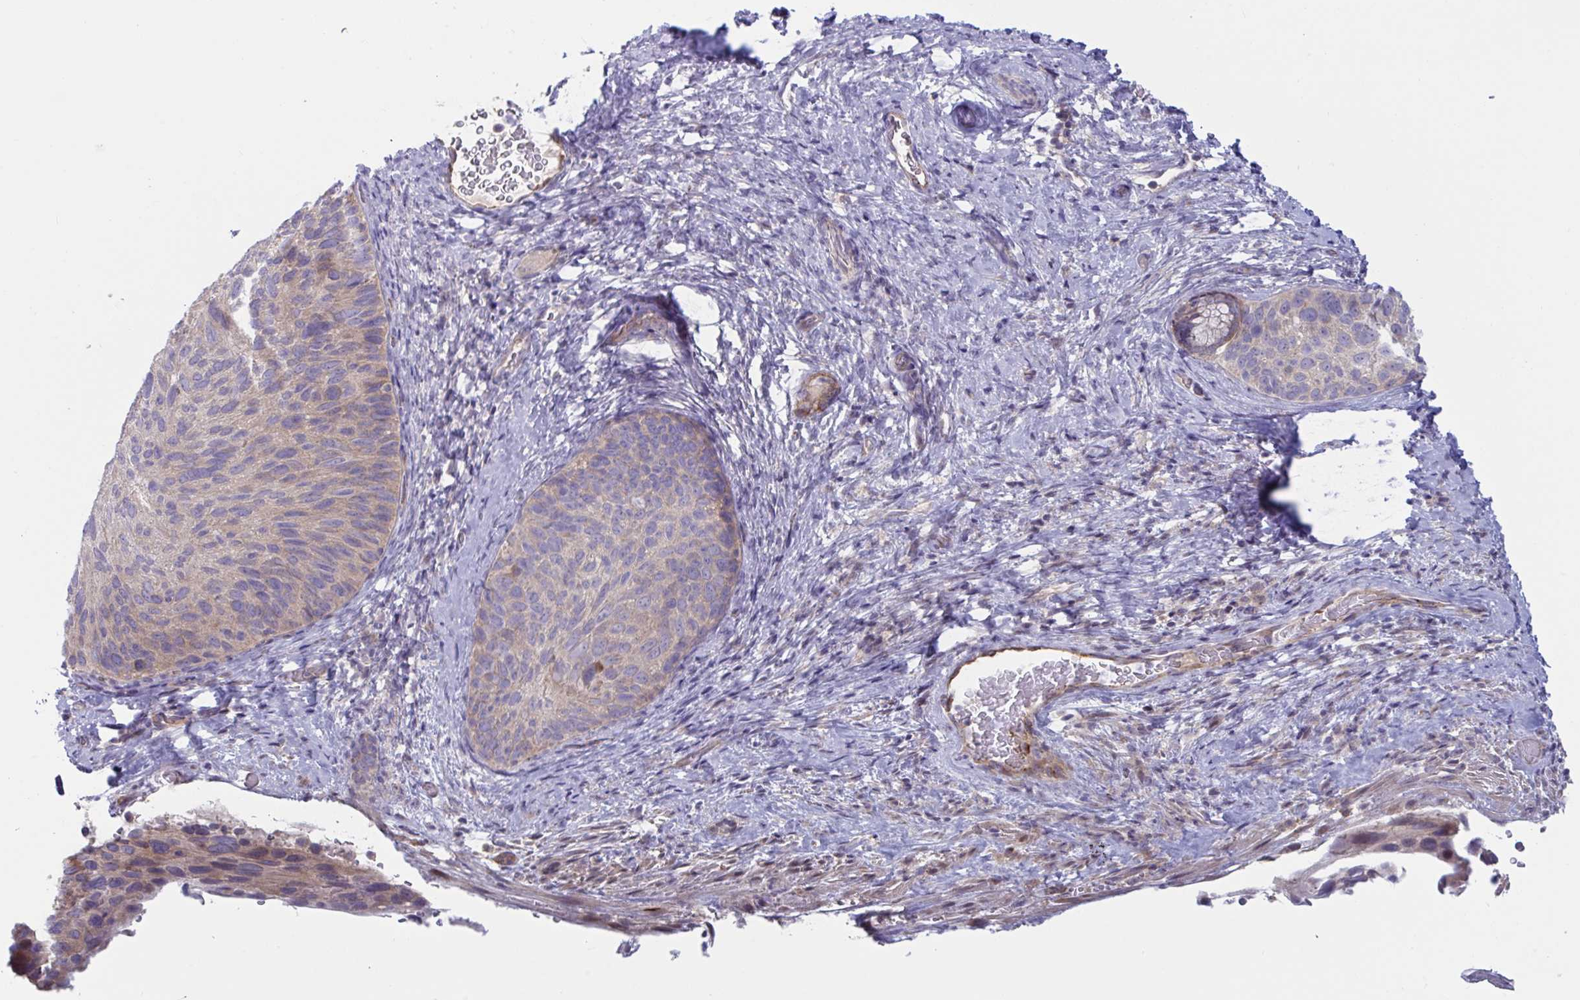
{"staining": {"intensity": "negative", "quantity": "none", "location": "none"}, "tissue": "cervical cancer", "cell_type": "Tumor cells", "image_type": "cancer", "snomed": [{"axis": "morphology", "description": "Squamous cell carcinoma, NOS"}, {"axis": "topography", "description": "Cervix"}], "caption": "Histopathology image shows no significant protein expression in tumor cells of squamous cell carcinoma (cervical).", "gene": "IL37", "patient": {"sex": "female", "age": 80}}